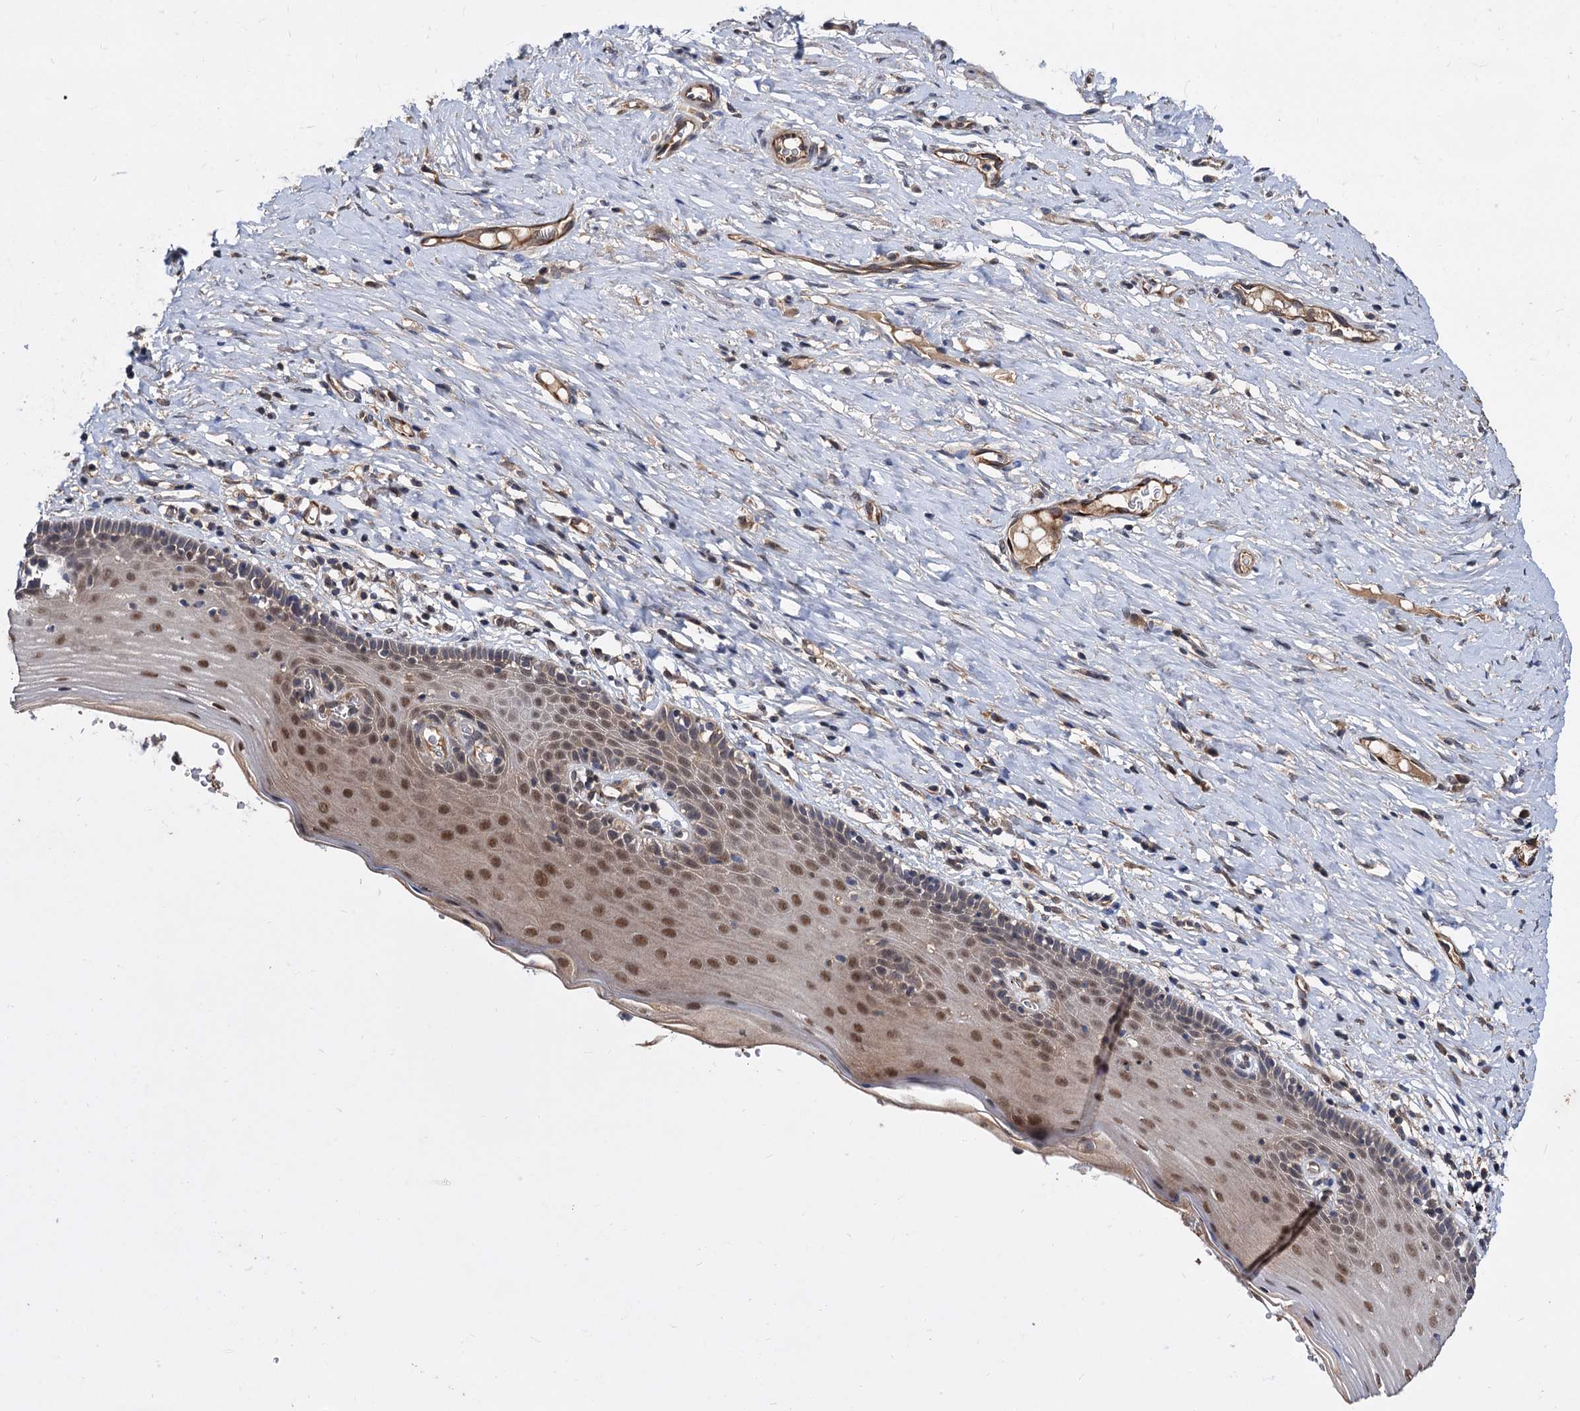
{"staining": {"intensity": "weak", "quantity": "<25%", "location": "cytoplasmic/membranous"}, "tissue": "cervix", "cell_type": "Glandular cells", "image_type": "normal", "snomed": [{"axis": "morphology", "description": "Normal tissue, NOS"}, {"axis": "topography", "description": "Cervix"}], "caption": "DAB (3,3'-diaminobenzidine) immunohistochemical staining of normal human cervix displays no significant expression in glandular cells. The staining is performed using DAB (3,3'-diaminobenzidine) brown chromogen with nuclei counter-stained in using hematoxylin.", "gene": "PSMD4", "patient": {"sex": "female", "age": 42}}